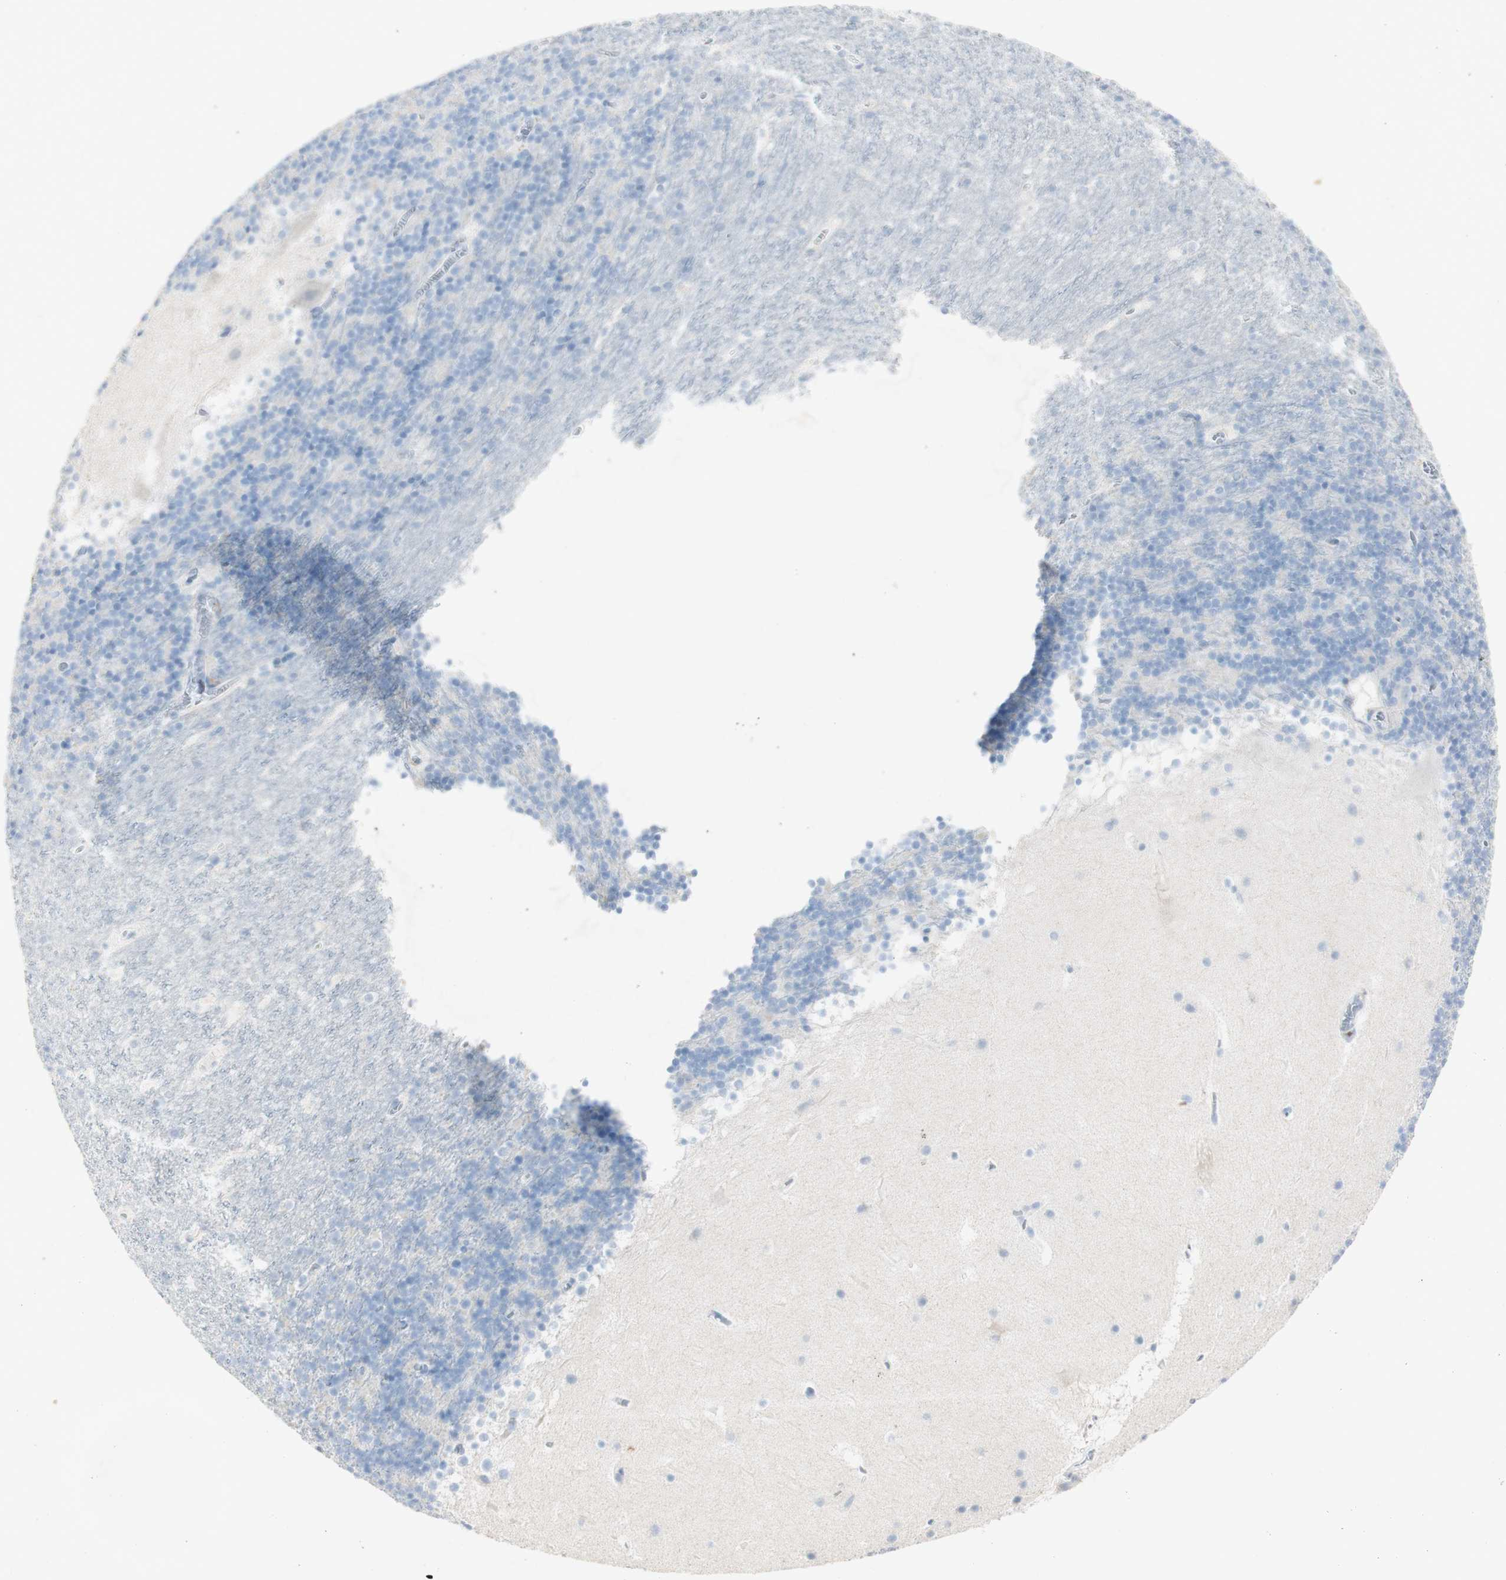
{"staining": {"intensity": "negative", "quantity": "none", "location": "none"}, "tissue": "cerebellum", "cell_type": "Cells in granular layer", "image_type": "normal", "snomed": [{"axis": "morphology", "description": "Normal tissue, NOS"}, {"axis": "topography", "description": "Cerebellum"}], "caption": "IHC photomicrograph of normal human cerebellum stained for a protein (brown), which reveals no expression in cells in granular layer. The staining was performed using DAB to visualize the protein expression in brown, while the nuclei were stained in blue with hematoxylin (Magnification: 20x).", "gene": "ART3", "patient": {"sex": "male", "age": 45}}